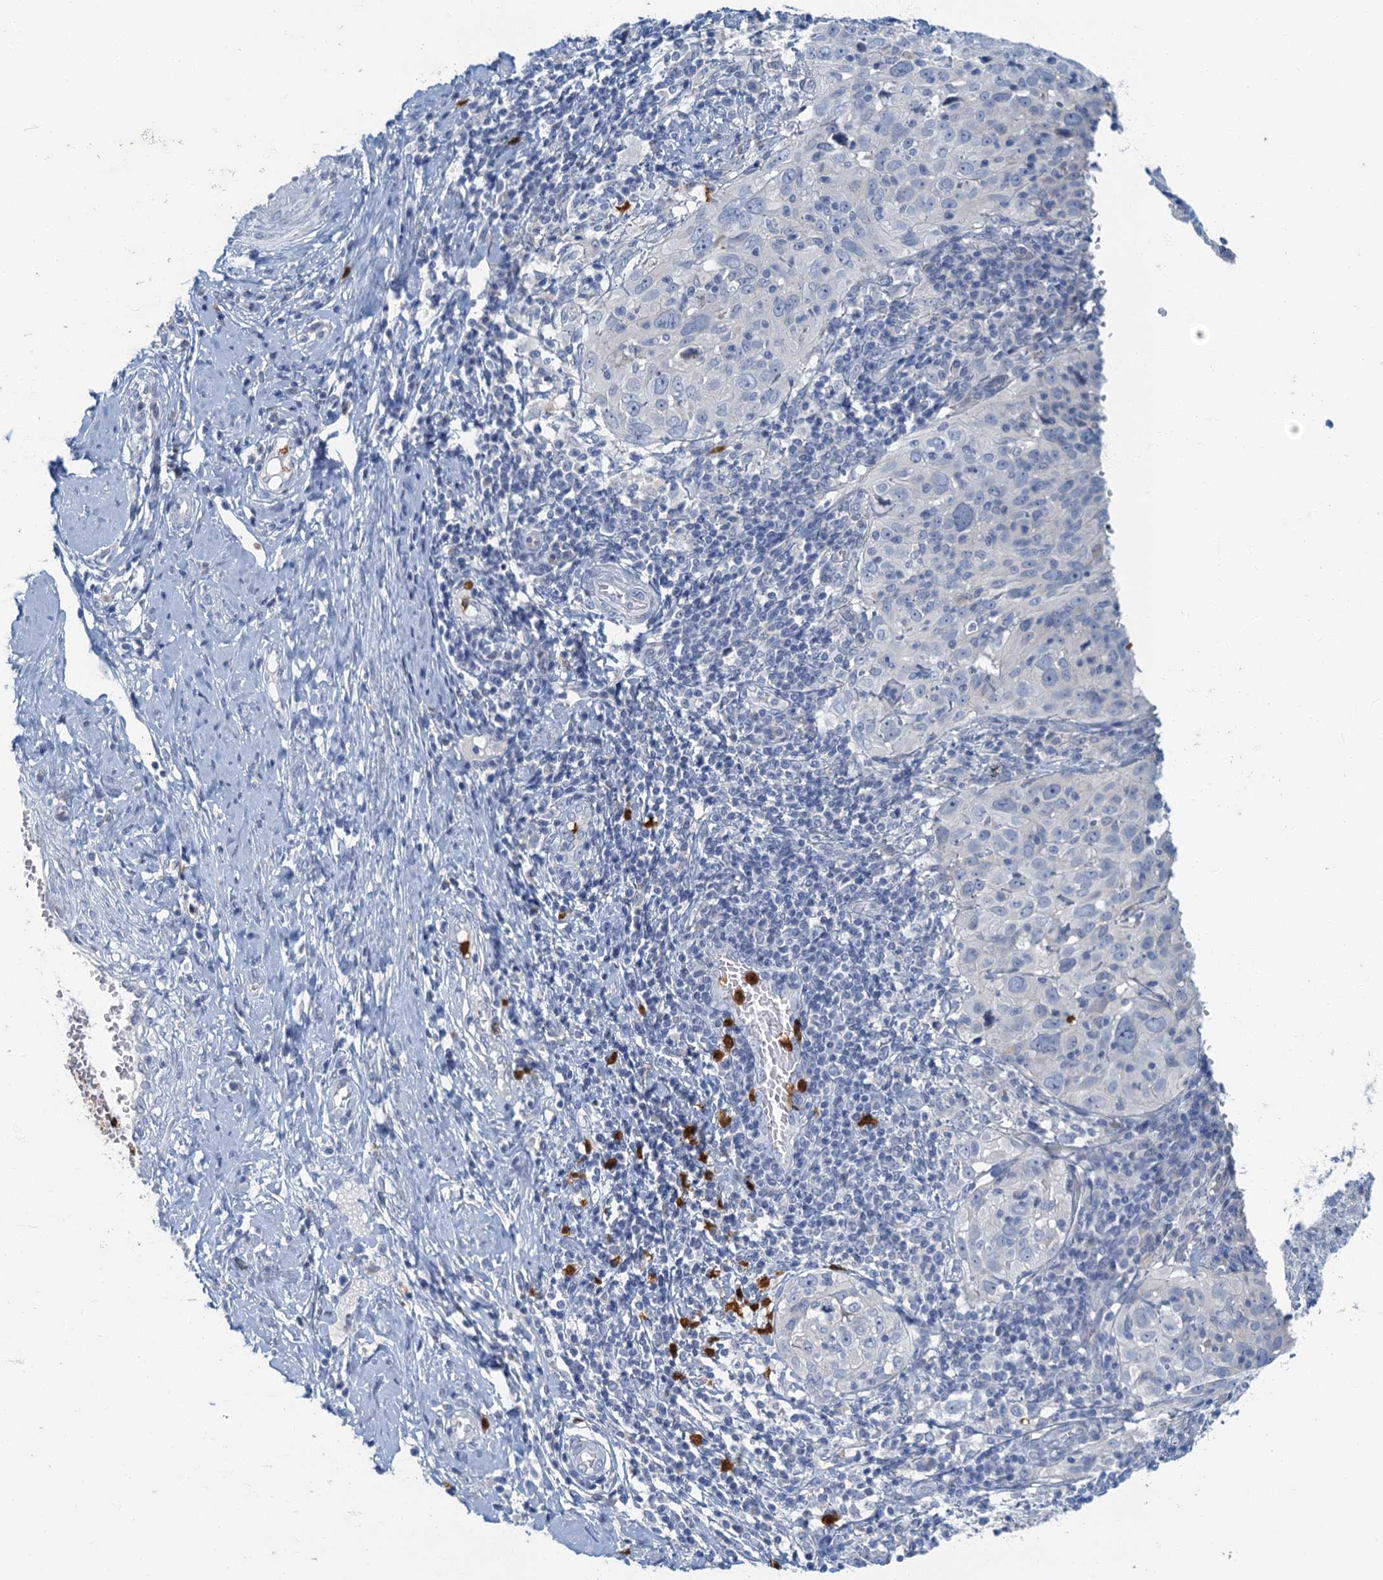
{"staining": {"intensity": "negative", "quantity": "none", "location": "none"}, "tissue": "cervical cancer", "cell_type": "Tumor cells", "image_type": "cancer", "snomed": [{"axis": "morphology", "description": "Squamous cell carcinoma, NOS"}, {"axis": "topography", "description": "Cervix"}], "caption": "Histopathology image shows no significant protein expression in tumor cells of cervical cancer (squamous cell carcinoma). (DAB (3,3'-diaminobenzidine) immunohistochemistry (IHC), high magnification).", "gene": "ANKDD1A", "patient": {"sex": "female", "age": 31}}